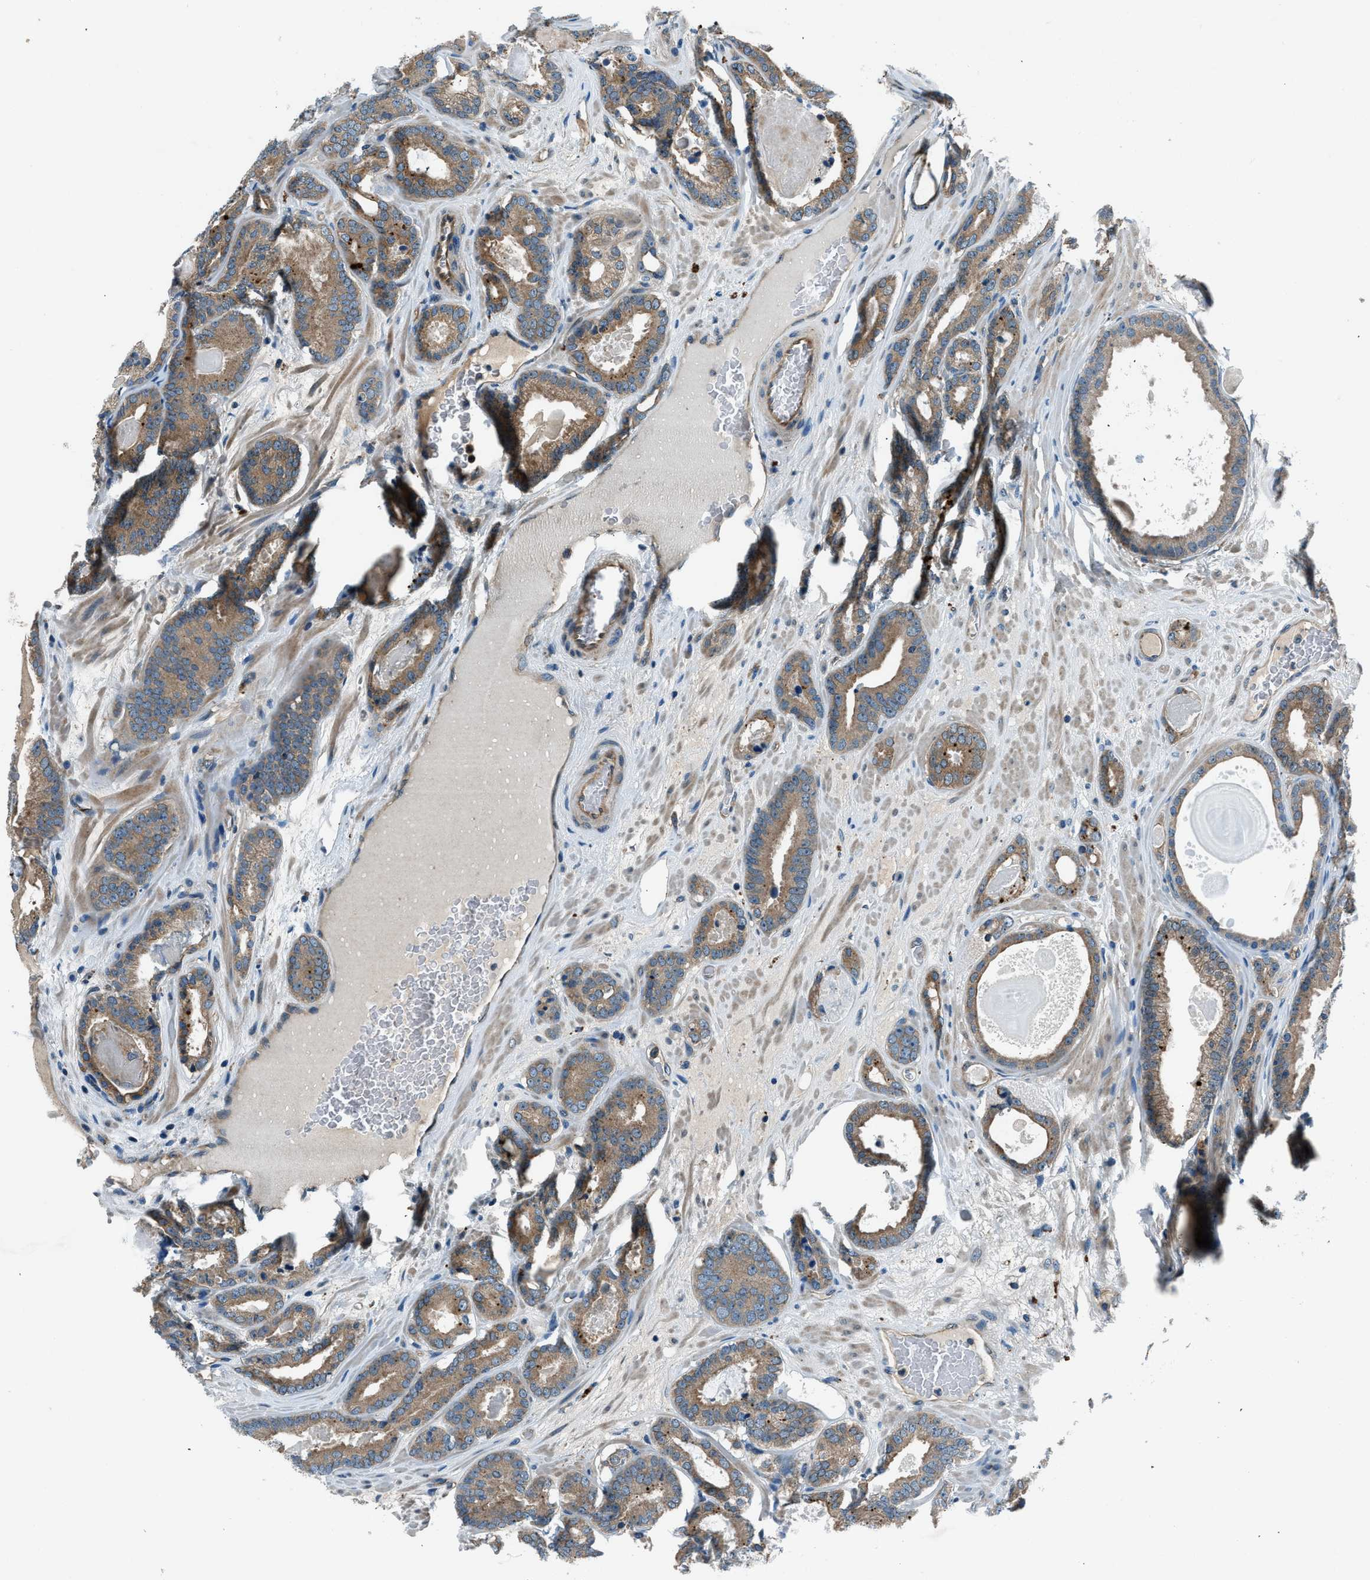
{"staining": {"intensity": "moderate", "quantity": ">75%", "location": "cytoplasmic/membranous"}, "tissue": "prostate cancer", "cell_type": "Tumor cells", "image_type": "cancer", "snomed": [{"axis": "morphology", "description": "Adenocarcinoma, High grade"}, {"axis": "topography", "description": "Prostate"}], "caption": "This is a photomicrograph of IHC staining of prostate cancer (high-grade adenocarcinoma), which shows moderate staining in the cytoplasmic/membranous of tumor cells.", "gene": "SLC19A2", "patient": {"sex": "male", "age": 60}}